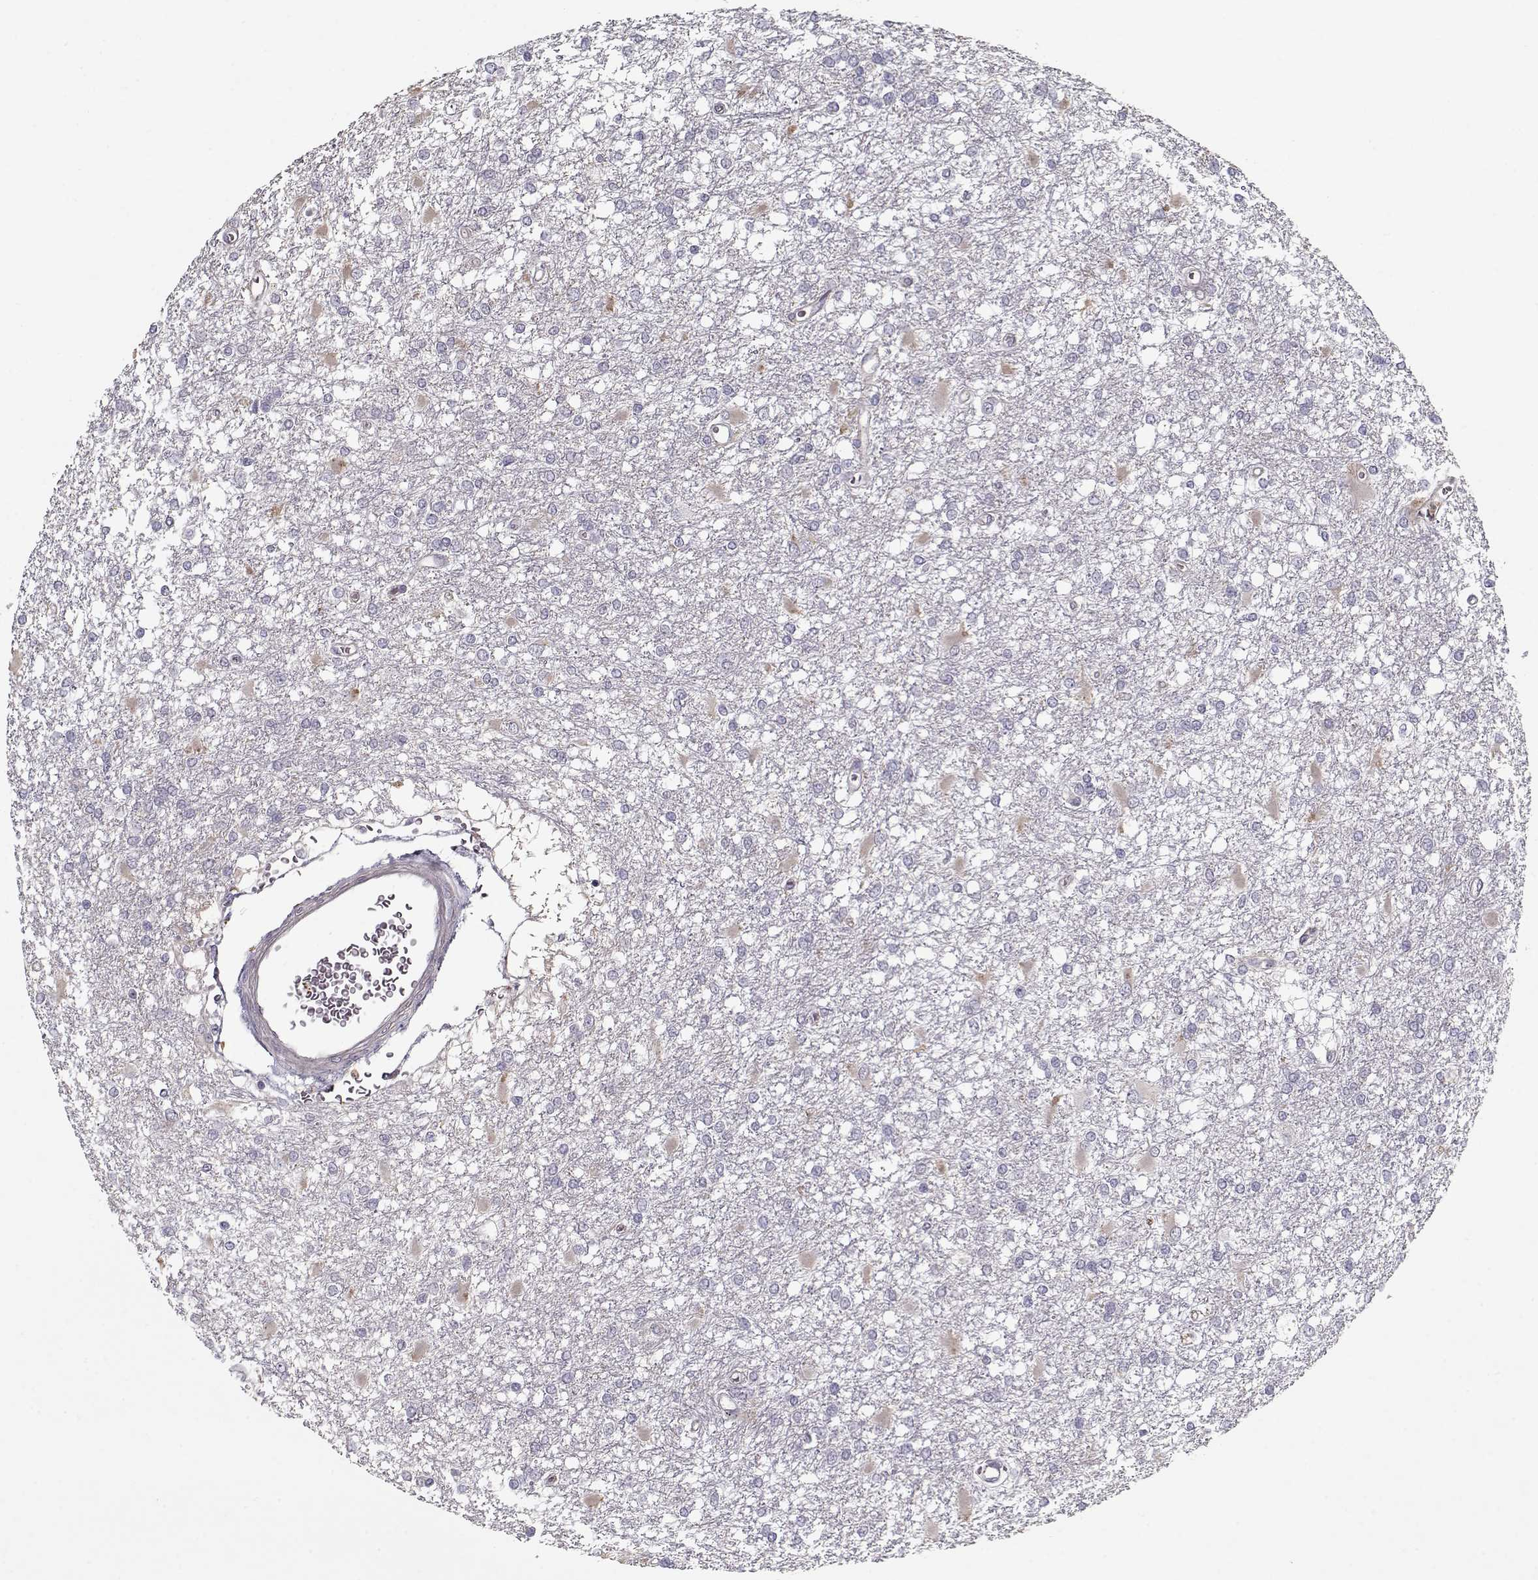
{"staining": {"intensity": "negative", "quantity": "none", "location": "none"}, "tissue": "glioma", "cell_type": "Tumor cells", "image_type": "cancer", "snomed": [{"axis": "morphology", "description": "Glioma, malignant, High grade"}, {"axis": "topography", "description": "Cerebral cortex"}], "caption": "DAB (3,3'-diaminobenzidine) immunohistochemical staining of human malignant high-grade glioma displays no significant positivity in tumor cells.", "gene": "UNC13D", "patient": {"sex": "male", "age": 79}}